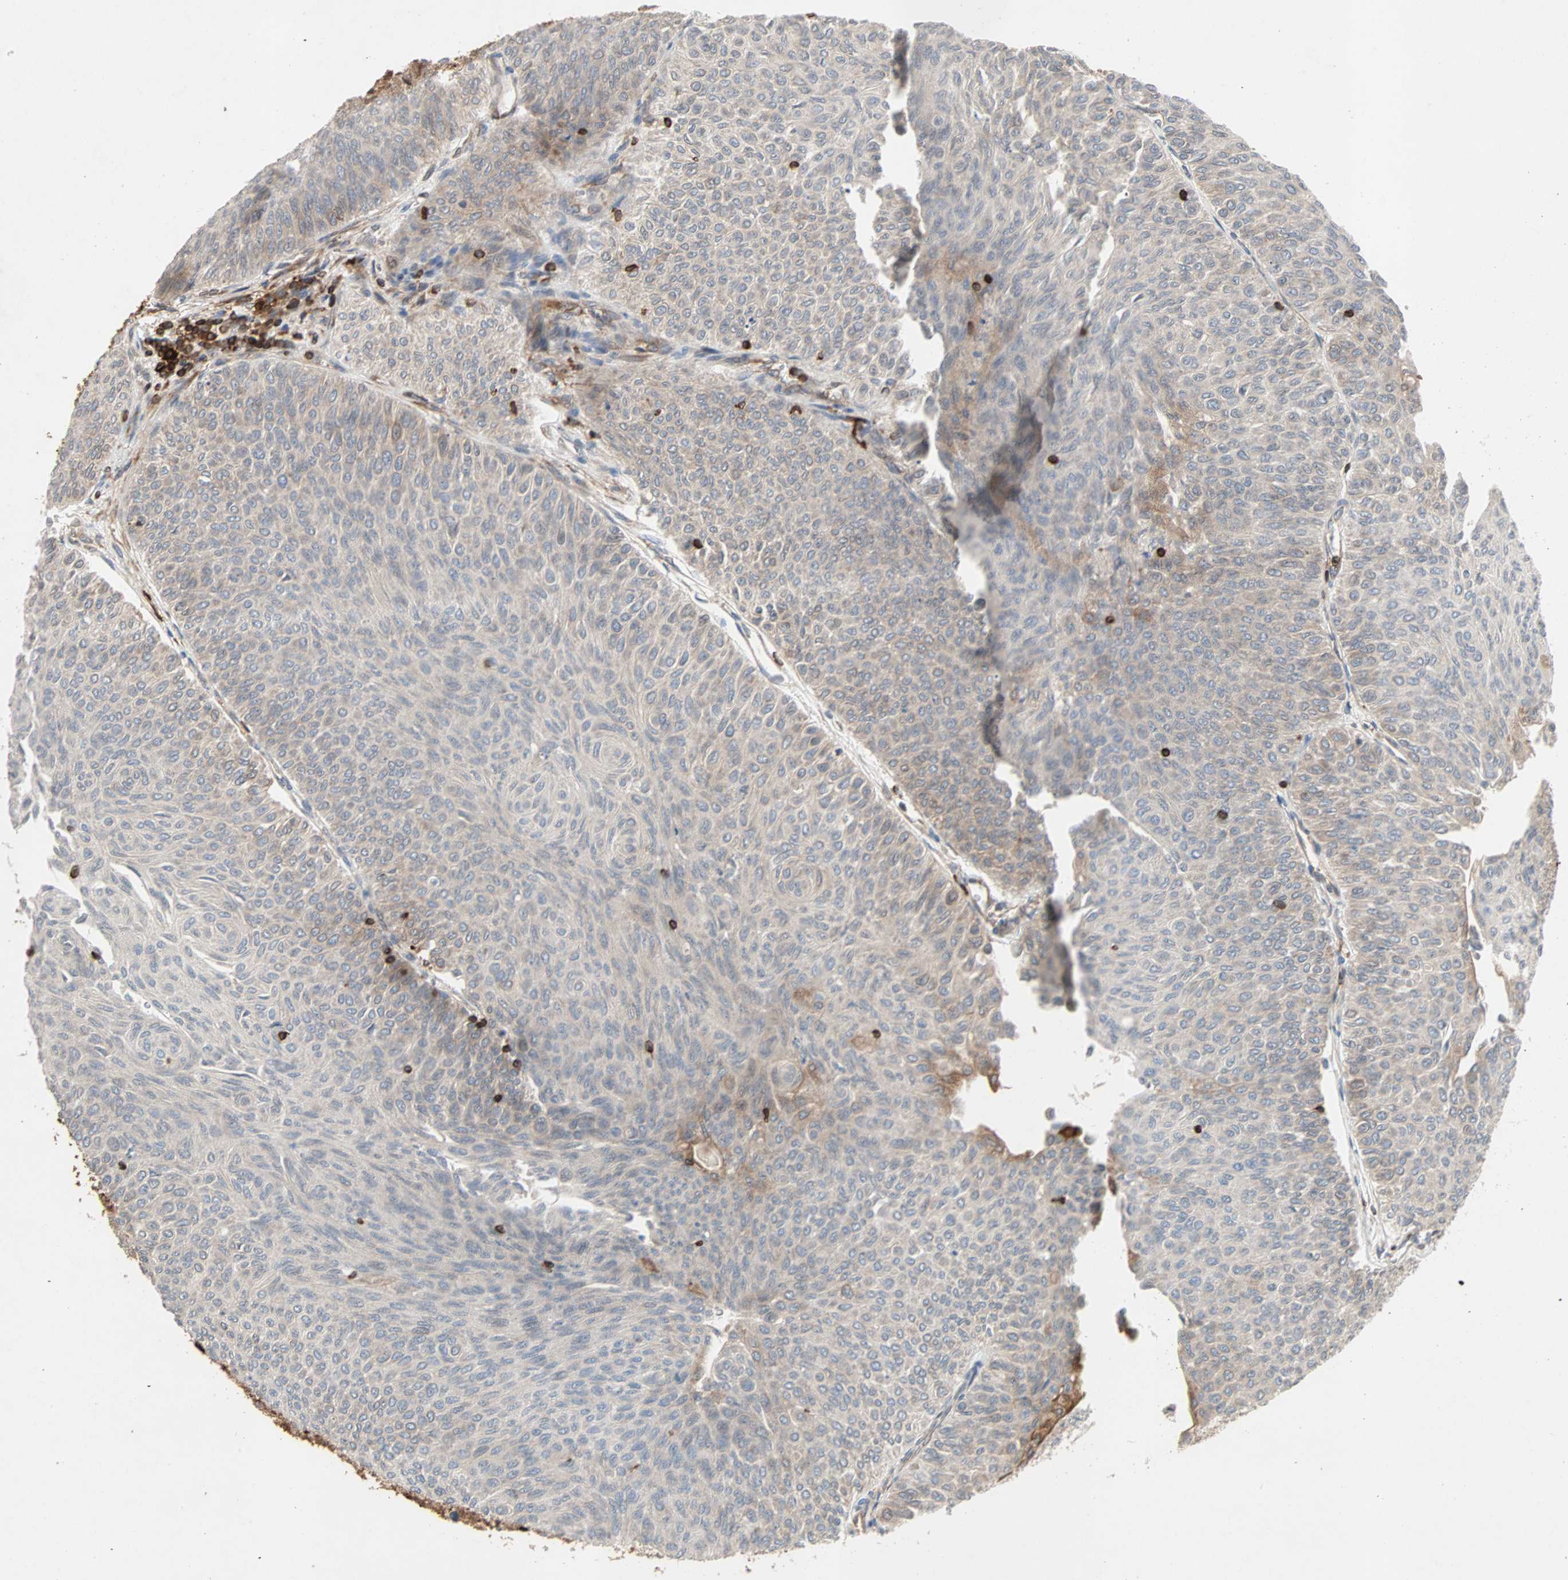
{"staining": {"intensity": "weak", "quantity": ">75%", "location": "cytoplasmic/membranous"}, "tissue": "urothelial cancer", "cell_type": "Tumor cells", "image_type": "cancer", "snomed": [{"axis": "morphology", "description": "Urothelial carcinoma, Low grade"}, {"axis": "topography", "description": "Urinary bladder"}], "caption": "The immunohistochemical stain shows weak cytoplasmic/membranous expression in tumor cells of urothelial carcinoma (low-grade) tissue. The protein is stained brown, and the nuclei are stained in blue (DAB IHC with brightfield microscopy, high magnification).", "gene": "TAPBP", "patient": {"sex": "male", "age": 78}}